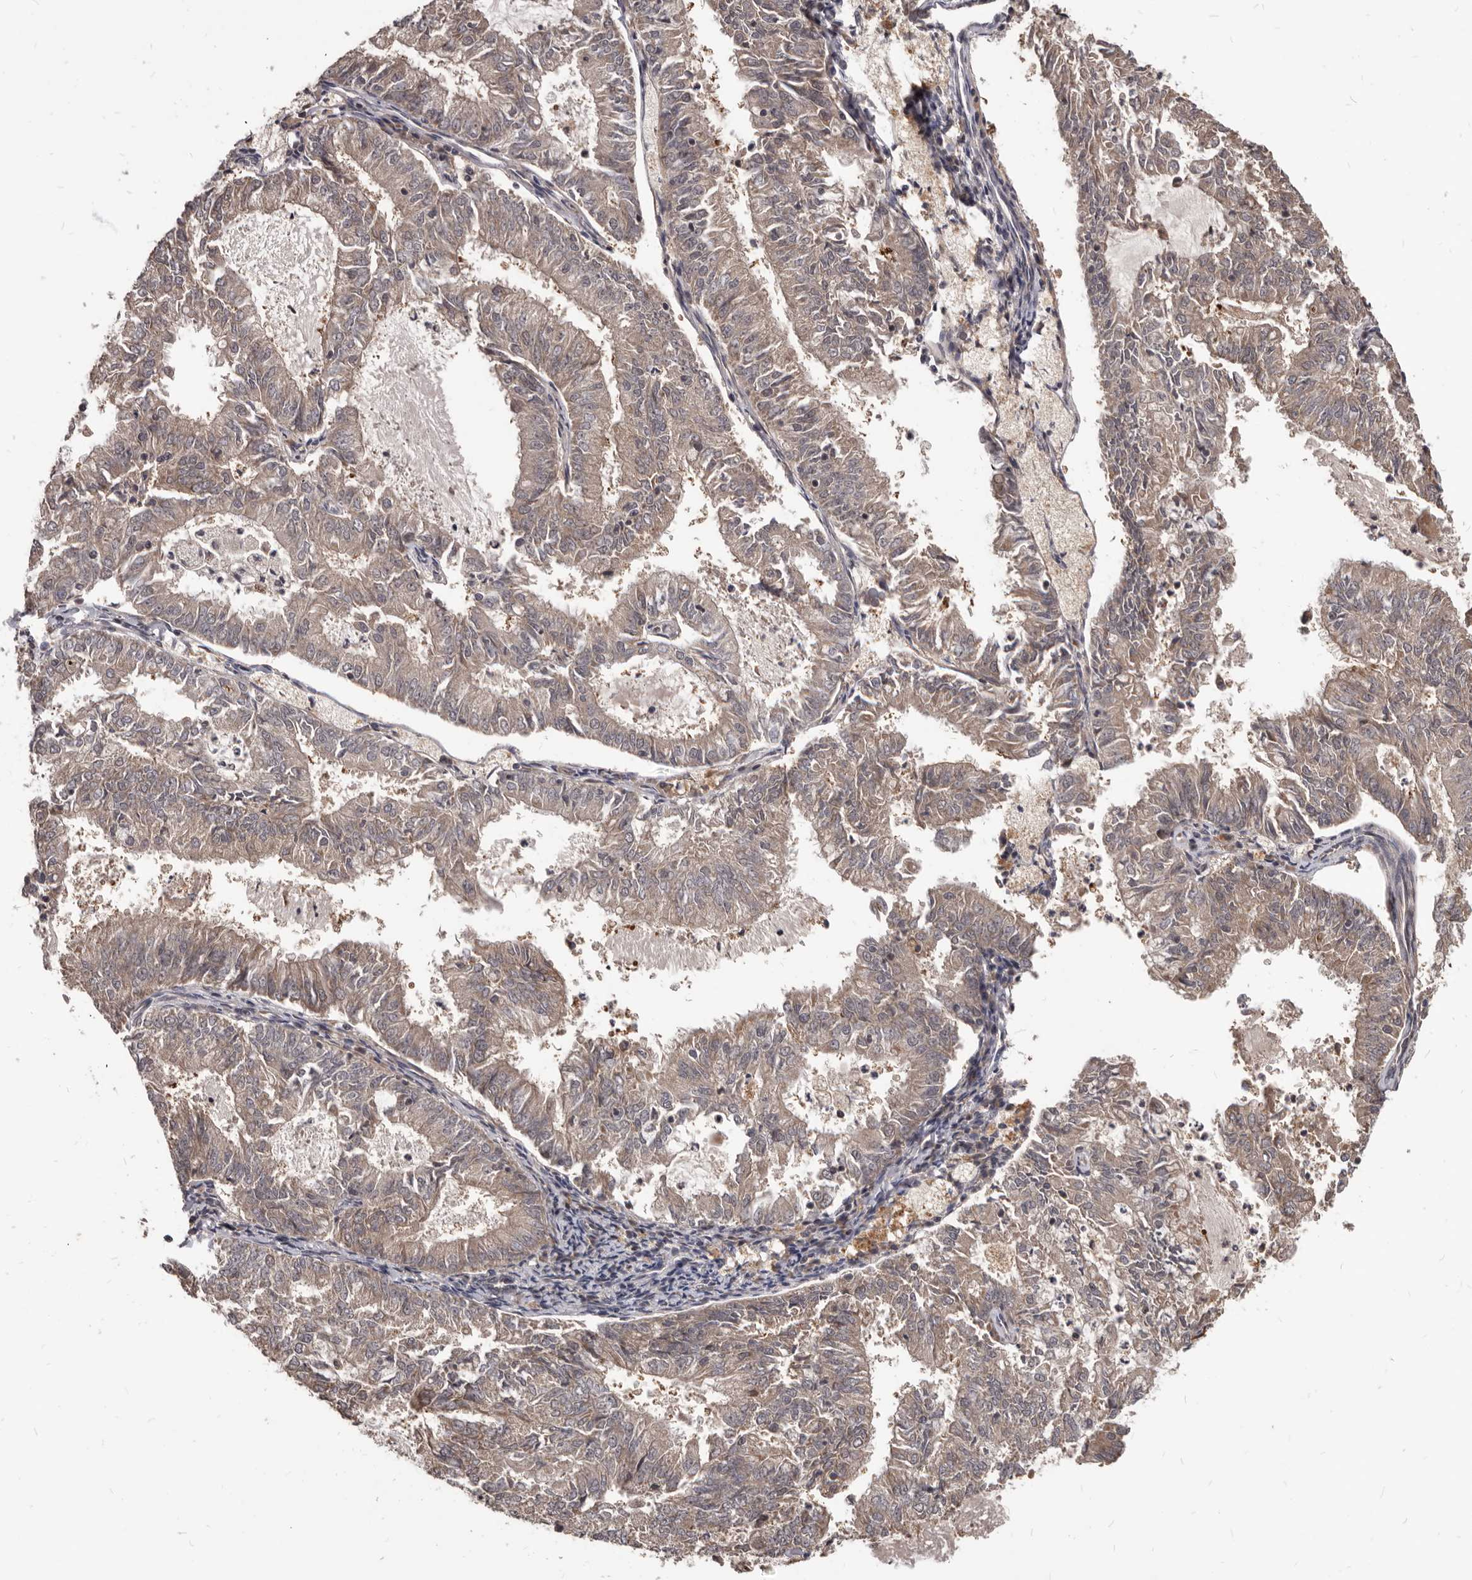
{"staining": {"intensity": "weak", "quantity": ">75%", "location": "cytoplasmic/membranous"}, "tissue": "endometrial cancer", "cell_type": "Tumor cells", "image_type": "cancer", "snomed": [{"axis": "morphology", "description": "Adenocarcinoma, NOS"}, {"axis": "topography", "description": "Endometrium"}], "caption": "This is an image of IHC staining of endometrial cancer, which shows weak staining in the cytoplasmic/membranous of tumor cells.", "gene": "GABPB2", "patient": {"sex": "female", "age": 57}}